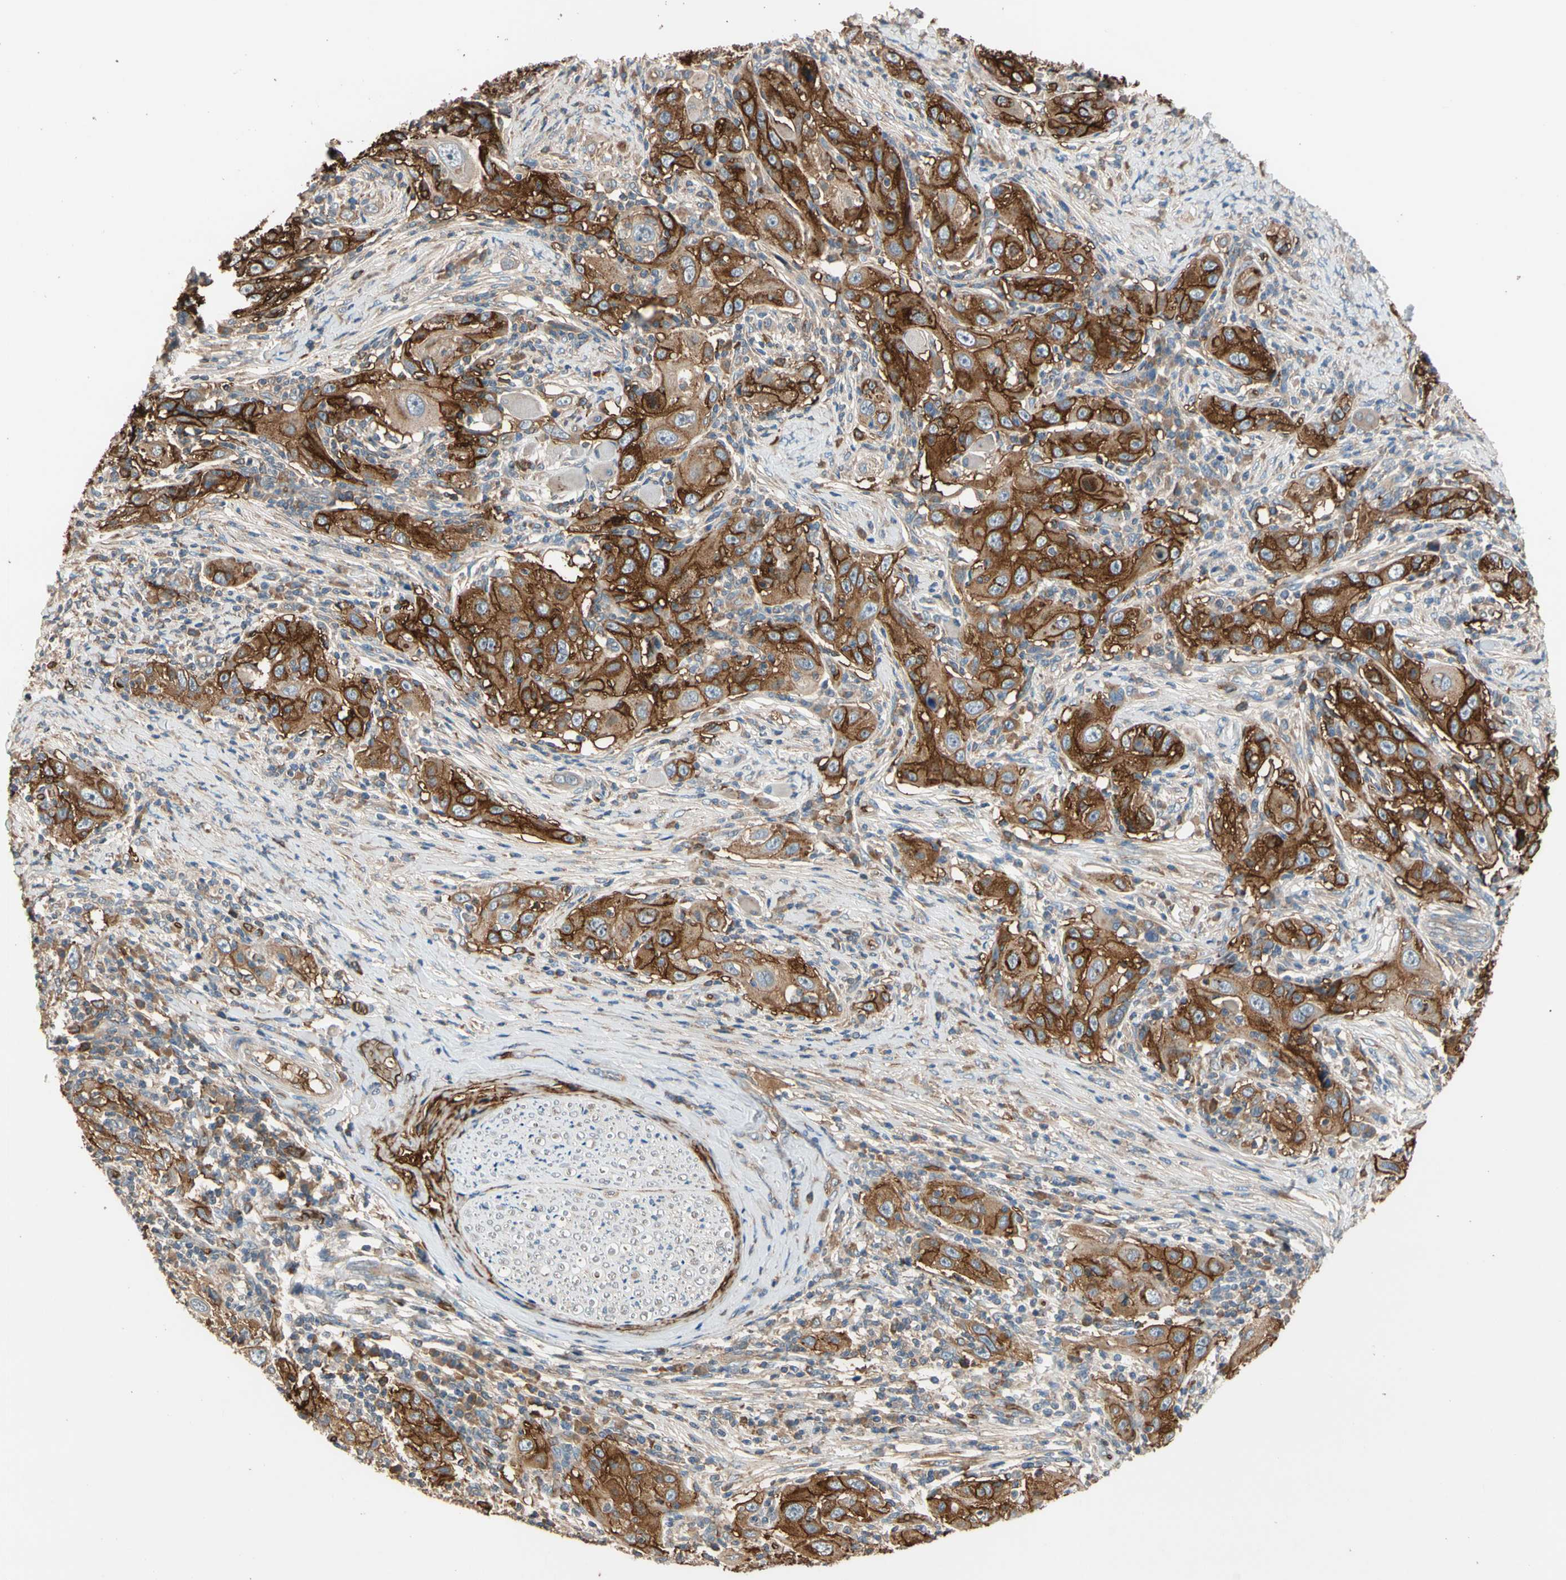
{"staining": {"intensity": "strong", "quantity": ">75%", "location": "cytoplasmic/membranous"}, "tissue": "skin cancer", "cell_type": "Tumor cells", "image_type": "cancer", "snomed": [{"axis": "morphology", "description": "Squamous cell carcinoma, NOS"}, {"axis": "topography", "description": "Skin"}], "caption": "A brown stain shows strong cytoplasmic/membranous expression of a protein in human squamous cell carcinoma (skin) tumor cells.", "gene": "RIOK2", "patient": {"sex": "female", "age": 88}}